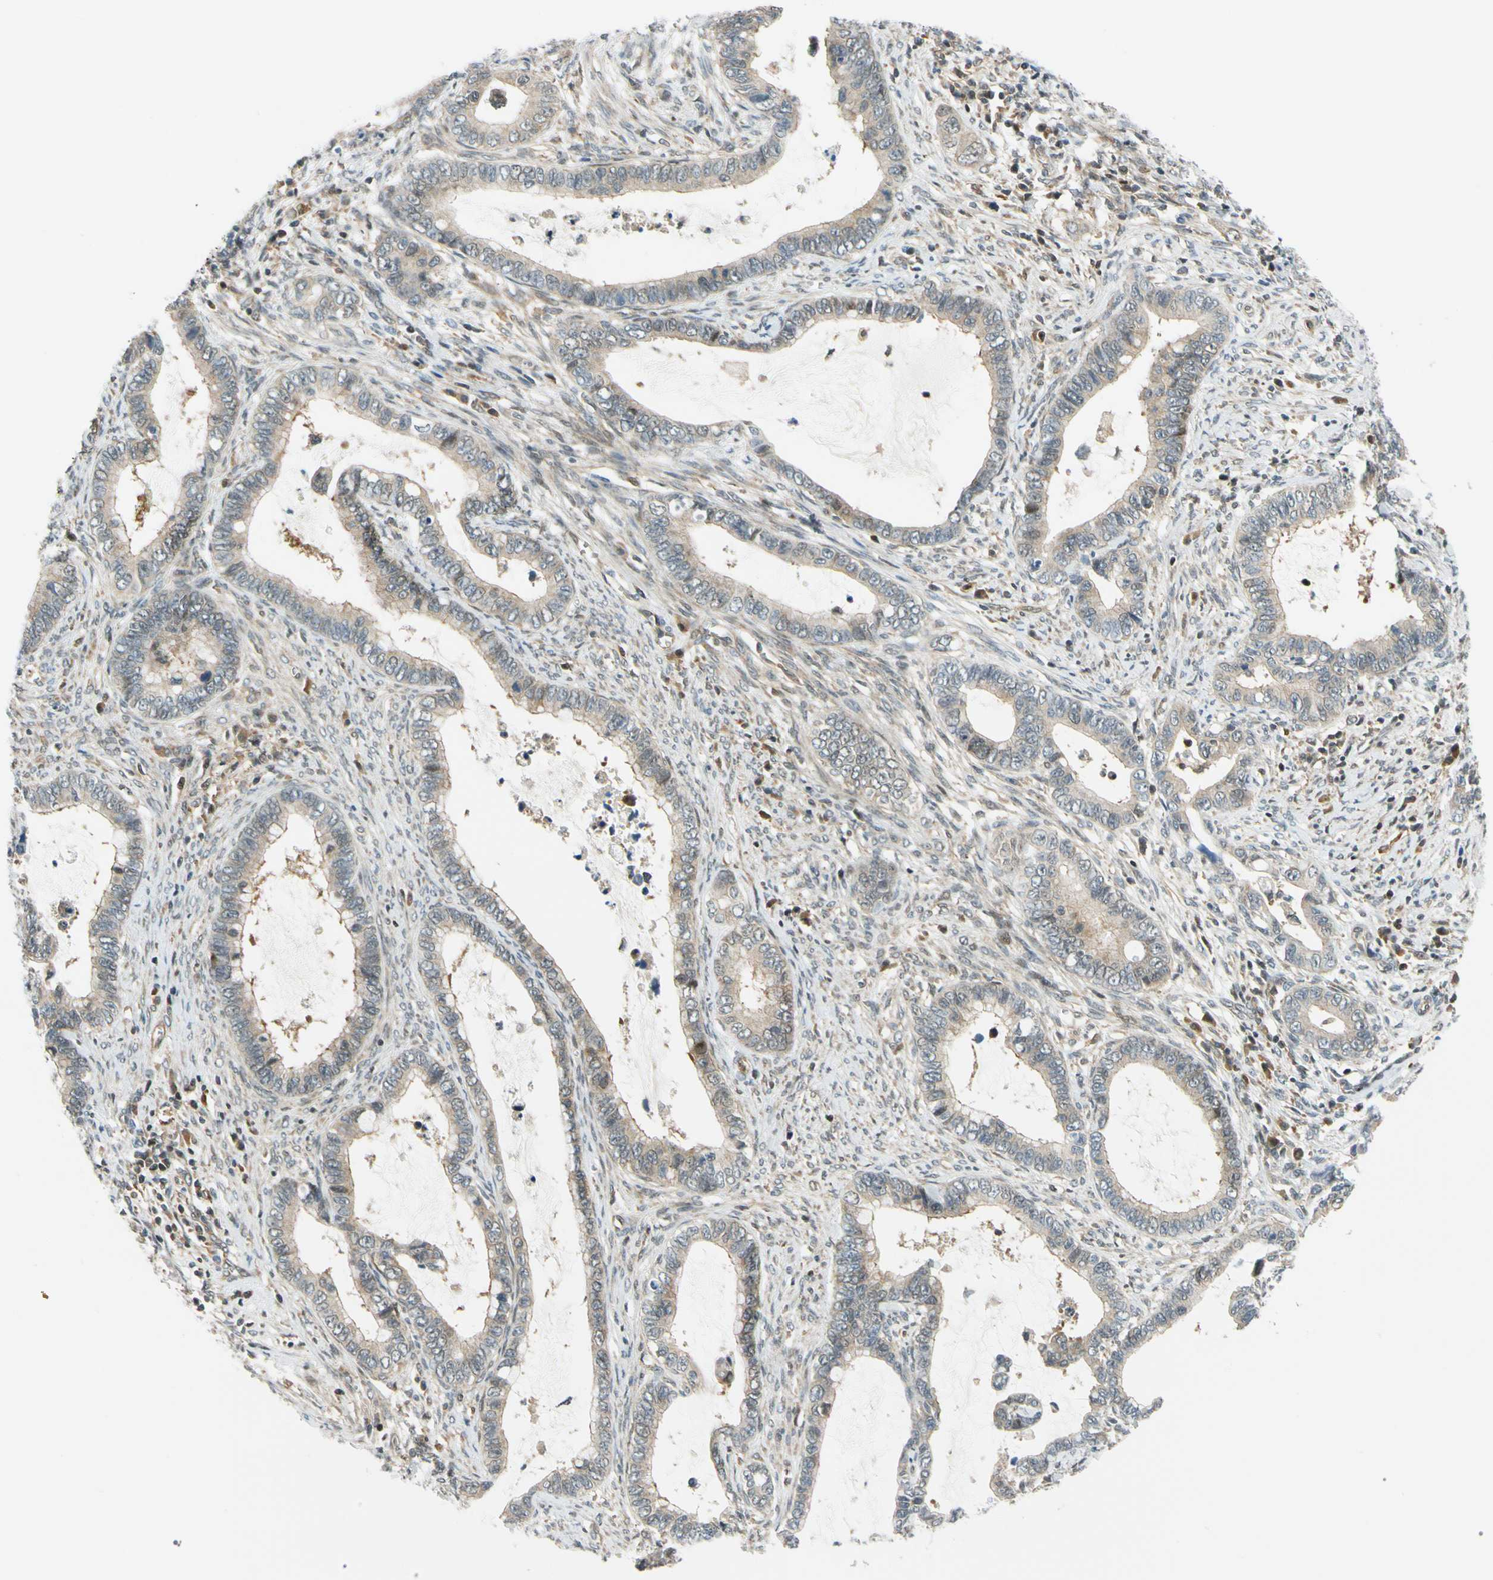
{"staining": {"intensity": "weak", "quantity": "25%-75%", "location": "cytoplasmic/membranous"}, "tissue": "cervical cancer", "cell_type": "Tumor cells", "image_type": "cancer", "snomed": [{"axis": "morphology", "description": "Adenocarcinoma, NOS"}, {"axis": "topography", "description": "Cervix"}], "caption": "Protein staining shows weak cytoplasmic/membranous positivity in about 25%-75% of tumor cells in cervical cancer.", "gene": "MAPK9", "patient": {"sex": "female", "age": 44}}